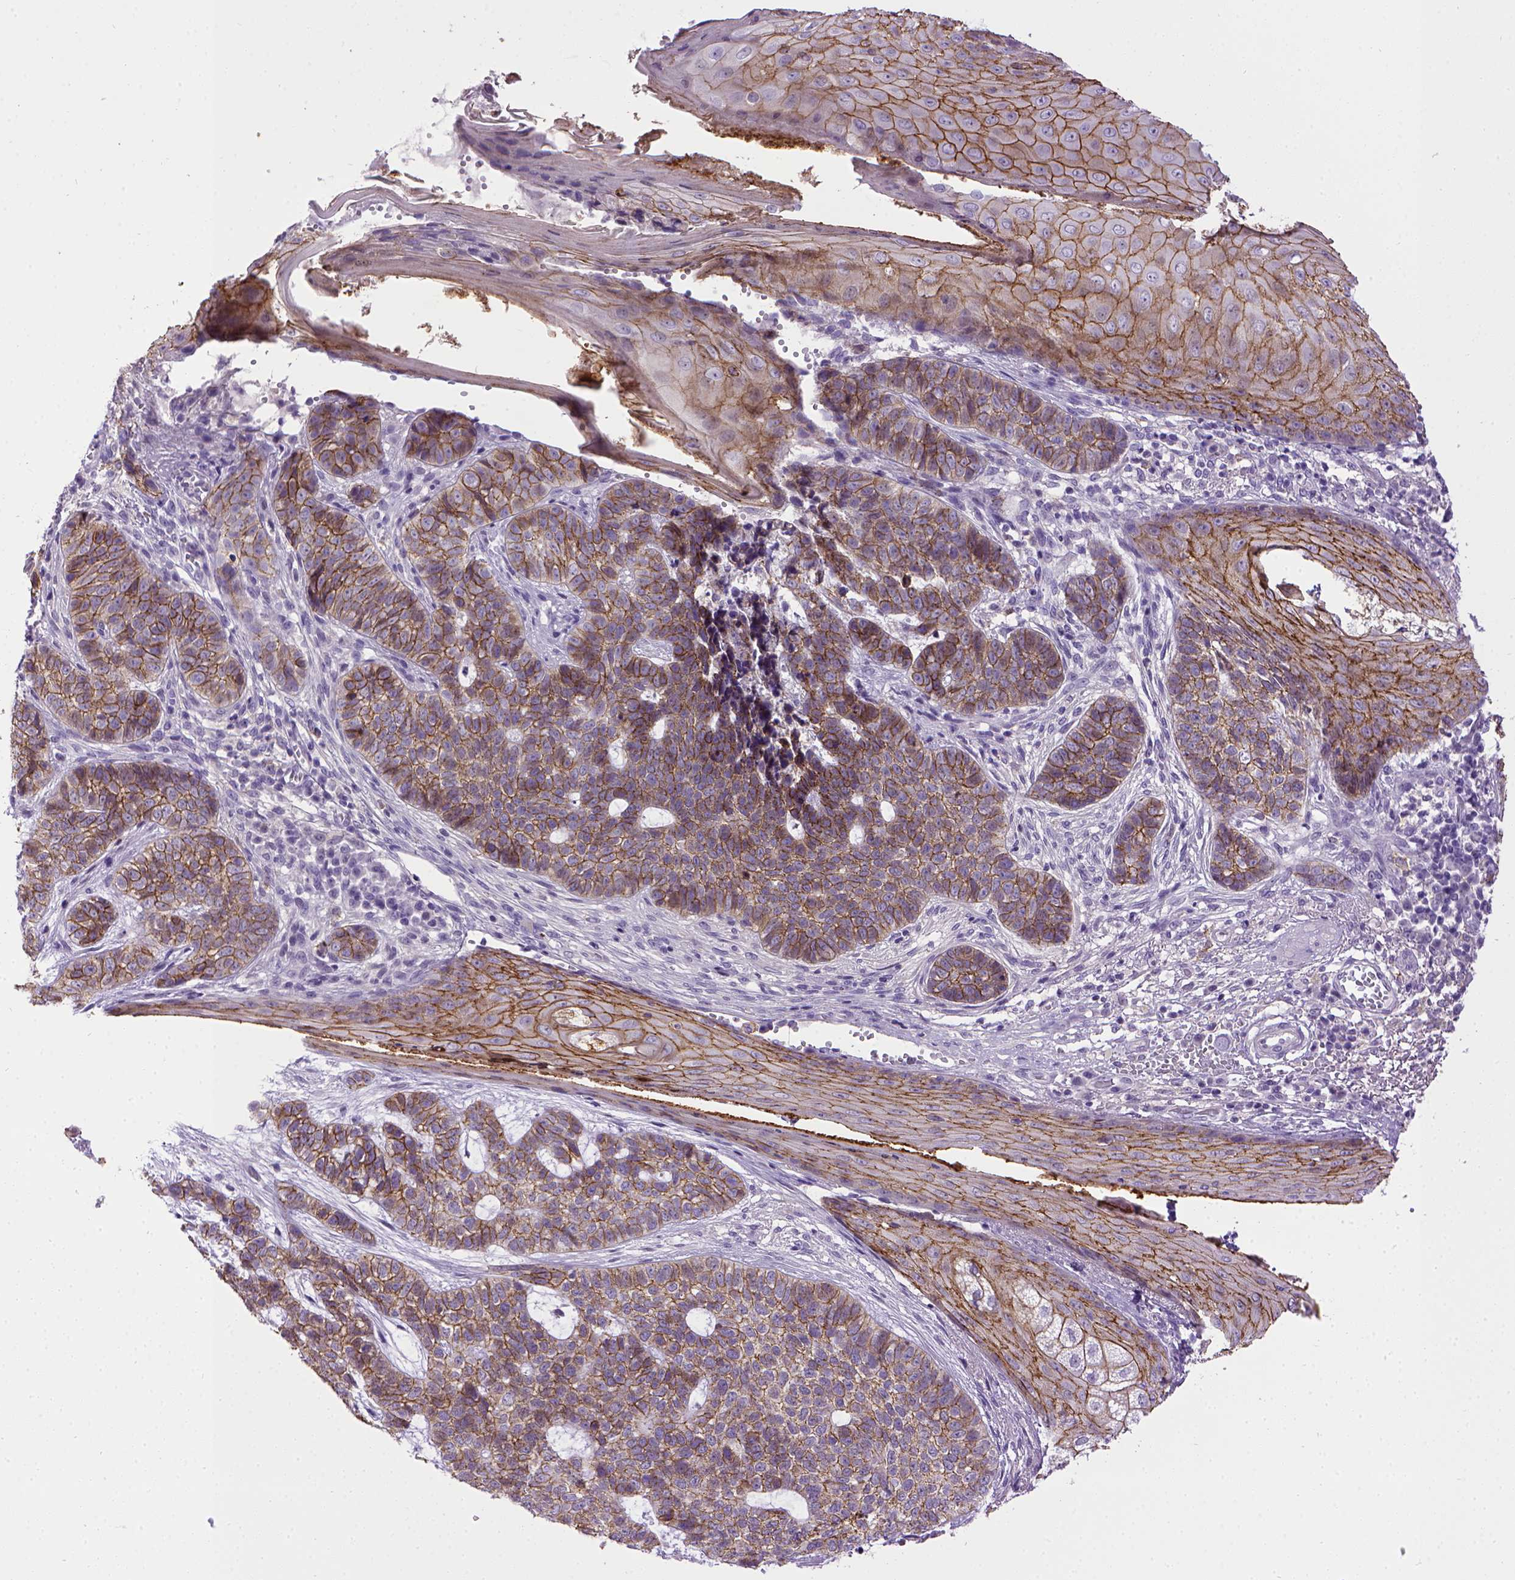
{"staining": {"intensity": "moderate", "quantity": ">75%", "location": "cytoplasmic/membranous"}, "tissue": "skin cancer", "cell_type": "Tumor cells", "image_type": "cancer", "snomed": [{"axis": "morphology", "description": "Basal cell carcinoma"}, {"axis": "topography", "description": "Skin"}], "caption": "Moderate cytoplasmic/membranous positivity for a protein is identified in approximately >75% of tumor cells of skin cancer using immunohistochemistry (IHC).", "gene": "CDH1", "patient": {"sex": "female", "age": 69}}